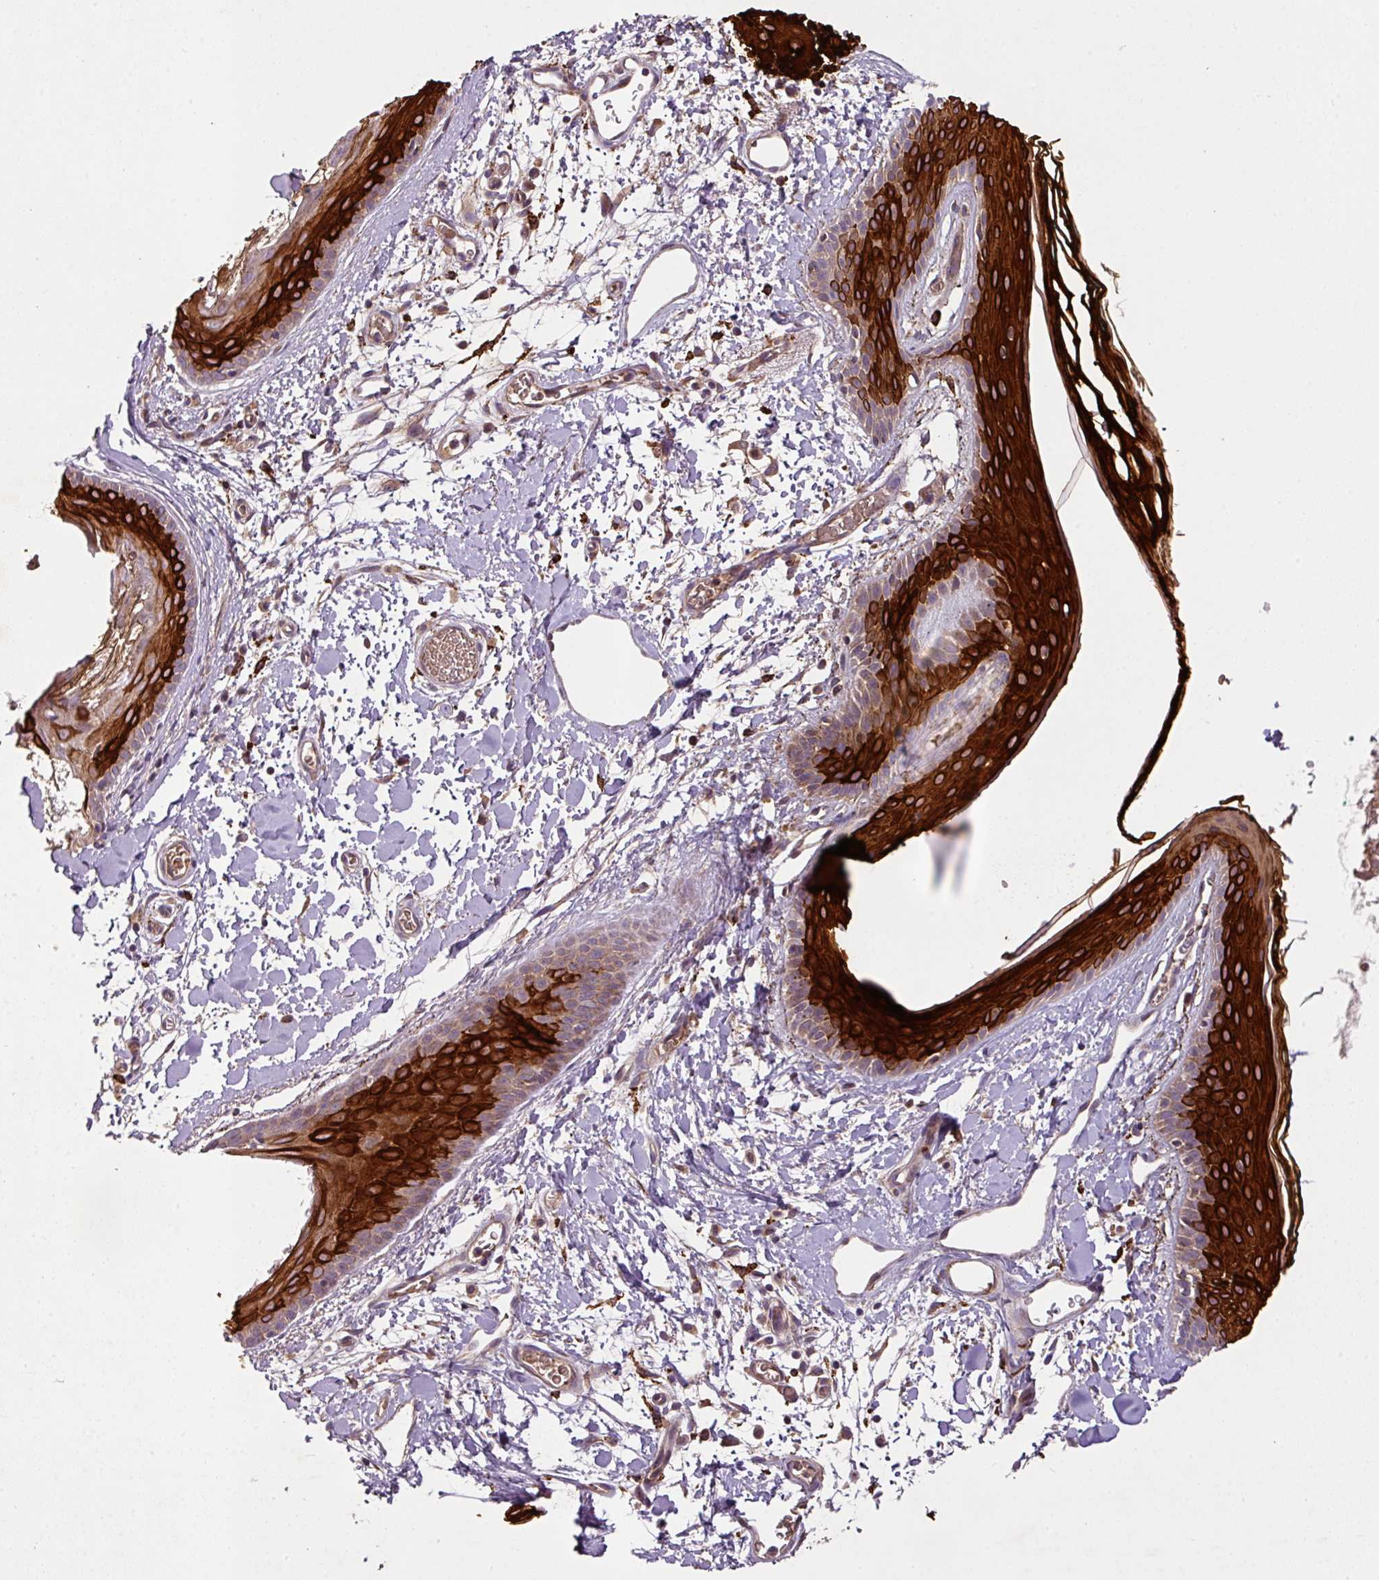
{"staining": {"intensity": "moderate", "quantity": ">75%", "location": "cytoplasmic/membranous"}, "tissue": "skin", "cell_type": "Fibroblasts", "image_type": "normal", "snomed": [{"axis": "morphology", "description": "Normal tissue, NOS"}, {"axis": "topography", "description": "Skin"}], "caption": "Immunohistochemistry of normal human skin demonstrates medium levels of moderate cytoplasmic/membranous staining in approximately >75% of fibroblasts. Nuclei are stained in blue.", "gene": "ZNF513", "patient": {"sex": "male", "age": 79}}